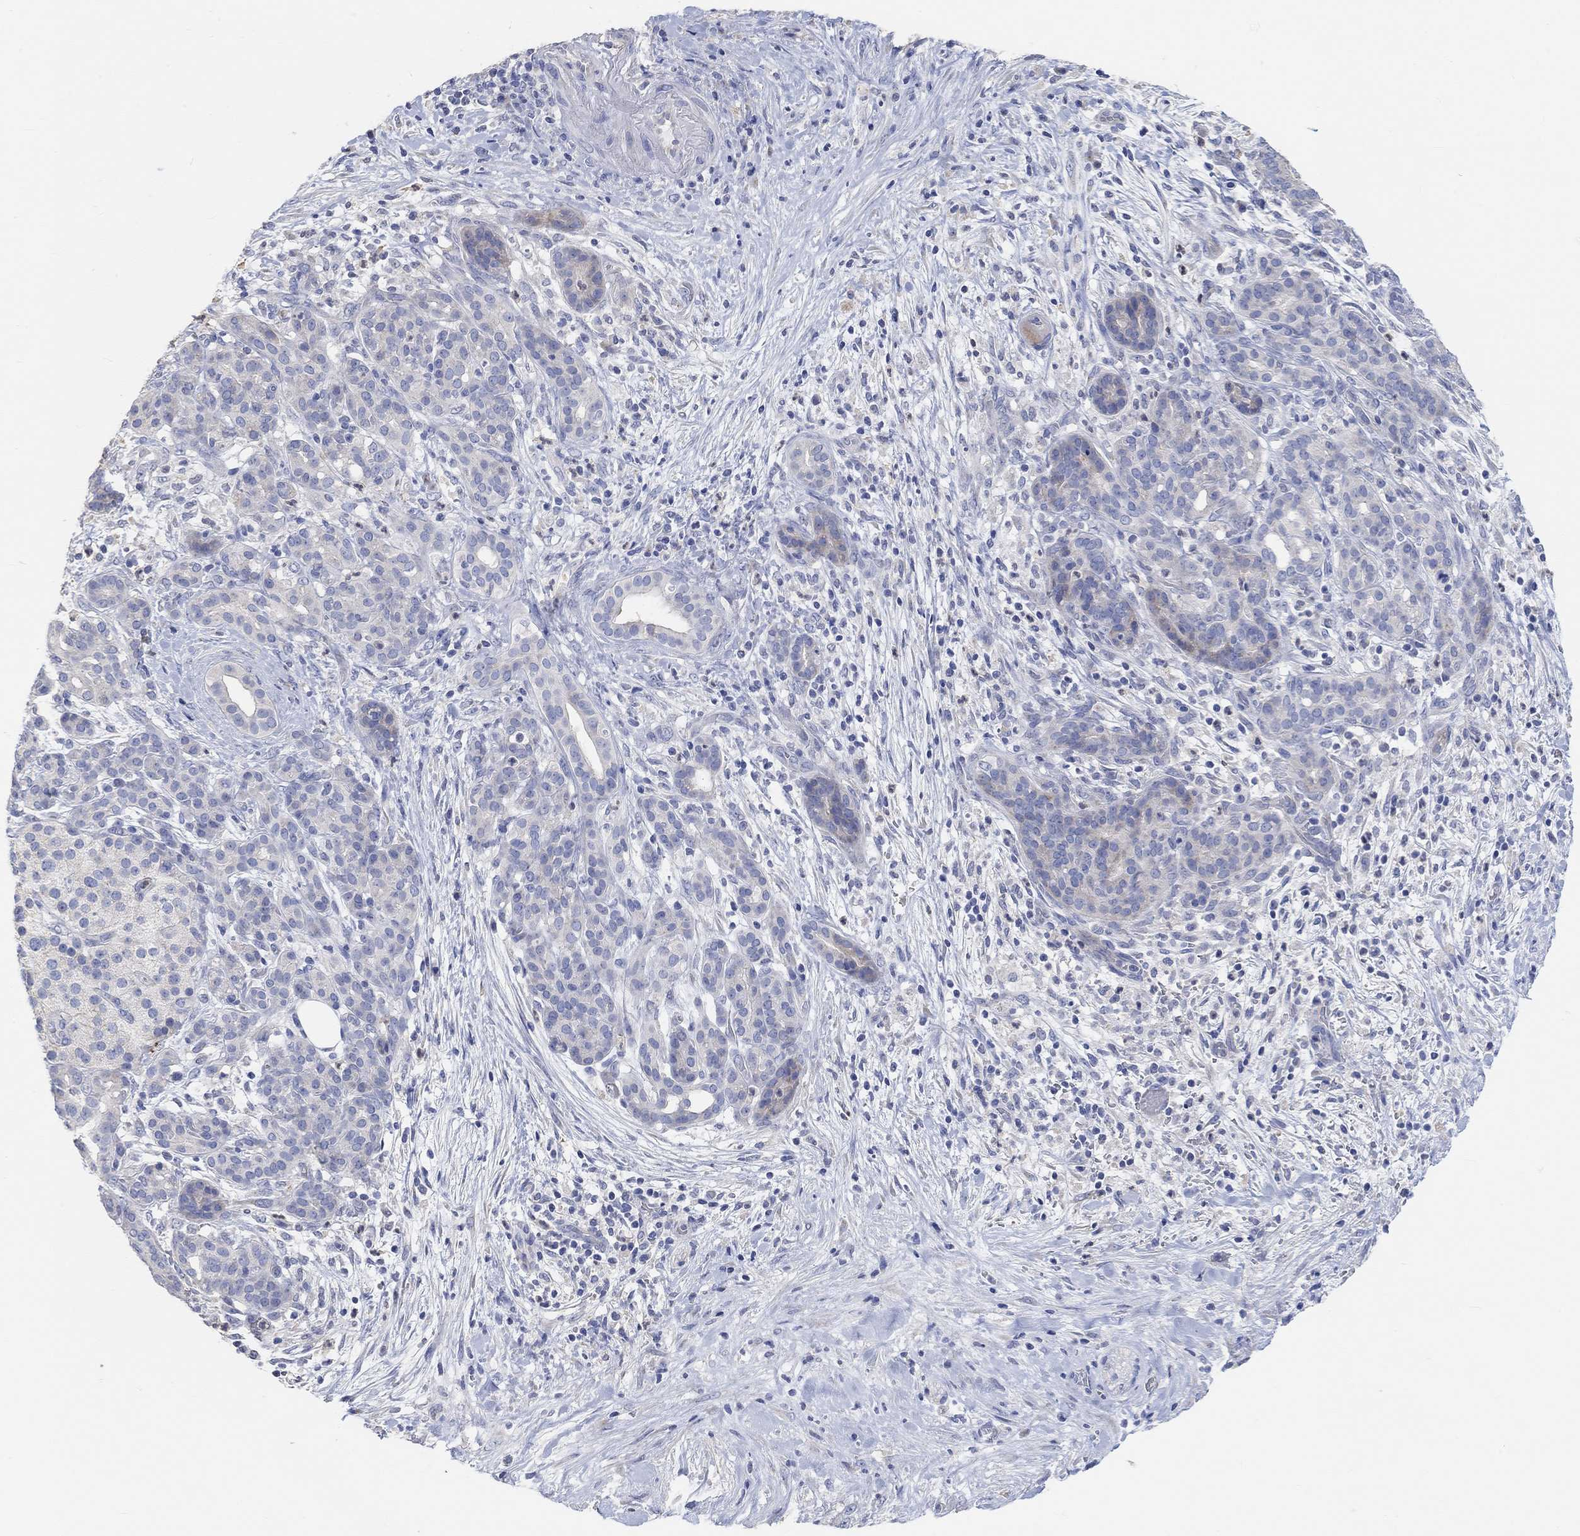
{"staining": {"intensity": "negative", "quantity": "none", "location": "none"}, "tissue": "pancreatic cancer", "cell_type": "Tumor cells", "image_type": "cancer", "snomed": [{"axis": "morphology", "description": "Adenocarcinoma, NOS"}, {"axis": "topography", "description": "Pancreas"}], "caption": "IHC photomicrograph of pancreatic cancer (adenocarcinoma) stained for a protein (brown), which shows no staining in tumor cells.", "gene": "NLRP14", "patient": {"sex": "male", "age": 44}}